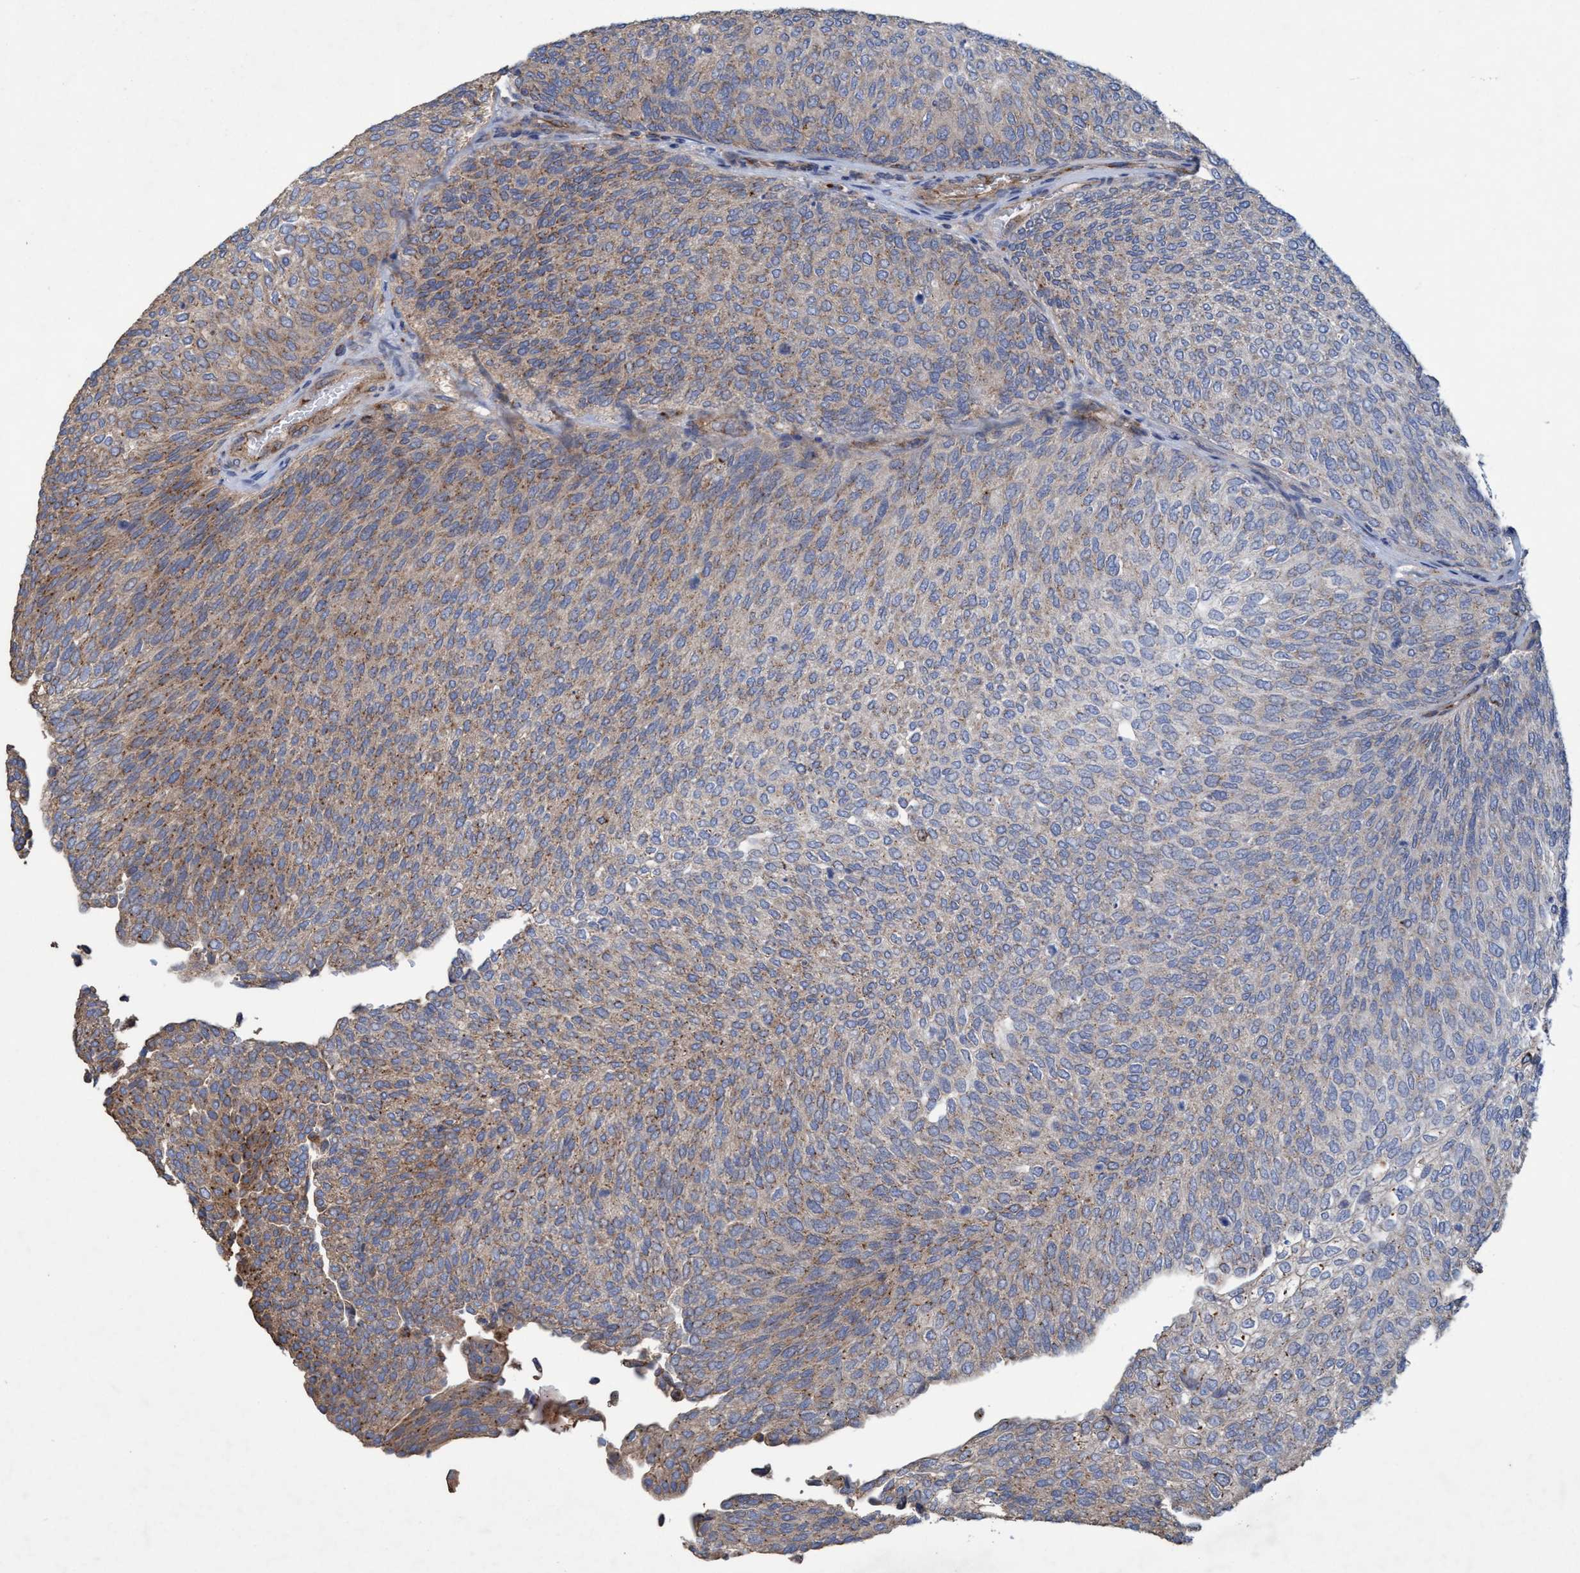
{"staining": {"intensity": "weak", "quantity": "25%-75%", "location": "cytoplasmic/membranous"}, "tissue": "urothelial cancer", "cell_type": "Tumor cells", "image_type": "cancer", "snomed": [{"axis": "morphology", "description": "Urothelial carcinoma, Low grade"}, {"axis": "topography", "description": "Urinary bladder"}], "caption": "Brown immunohistochemical staining in urothelial cancer reveals weak cytoplasmic/membranous staining in approximately 25%-75% of tumor cells.", "gene": "BICD2", "patient": {"sex": "female", "age": 79}}